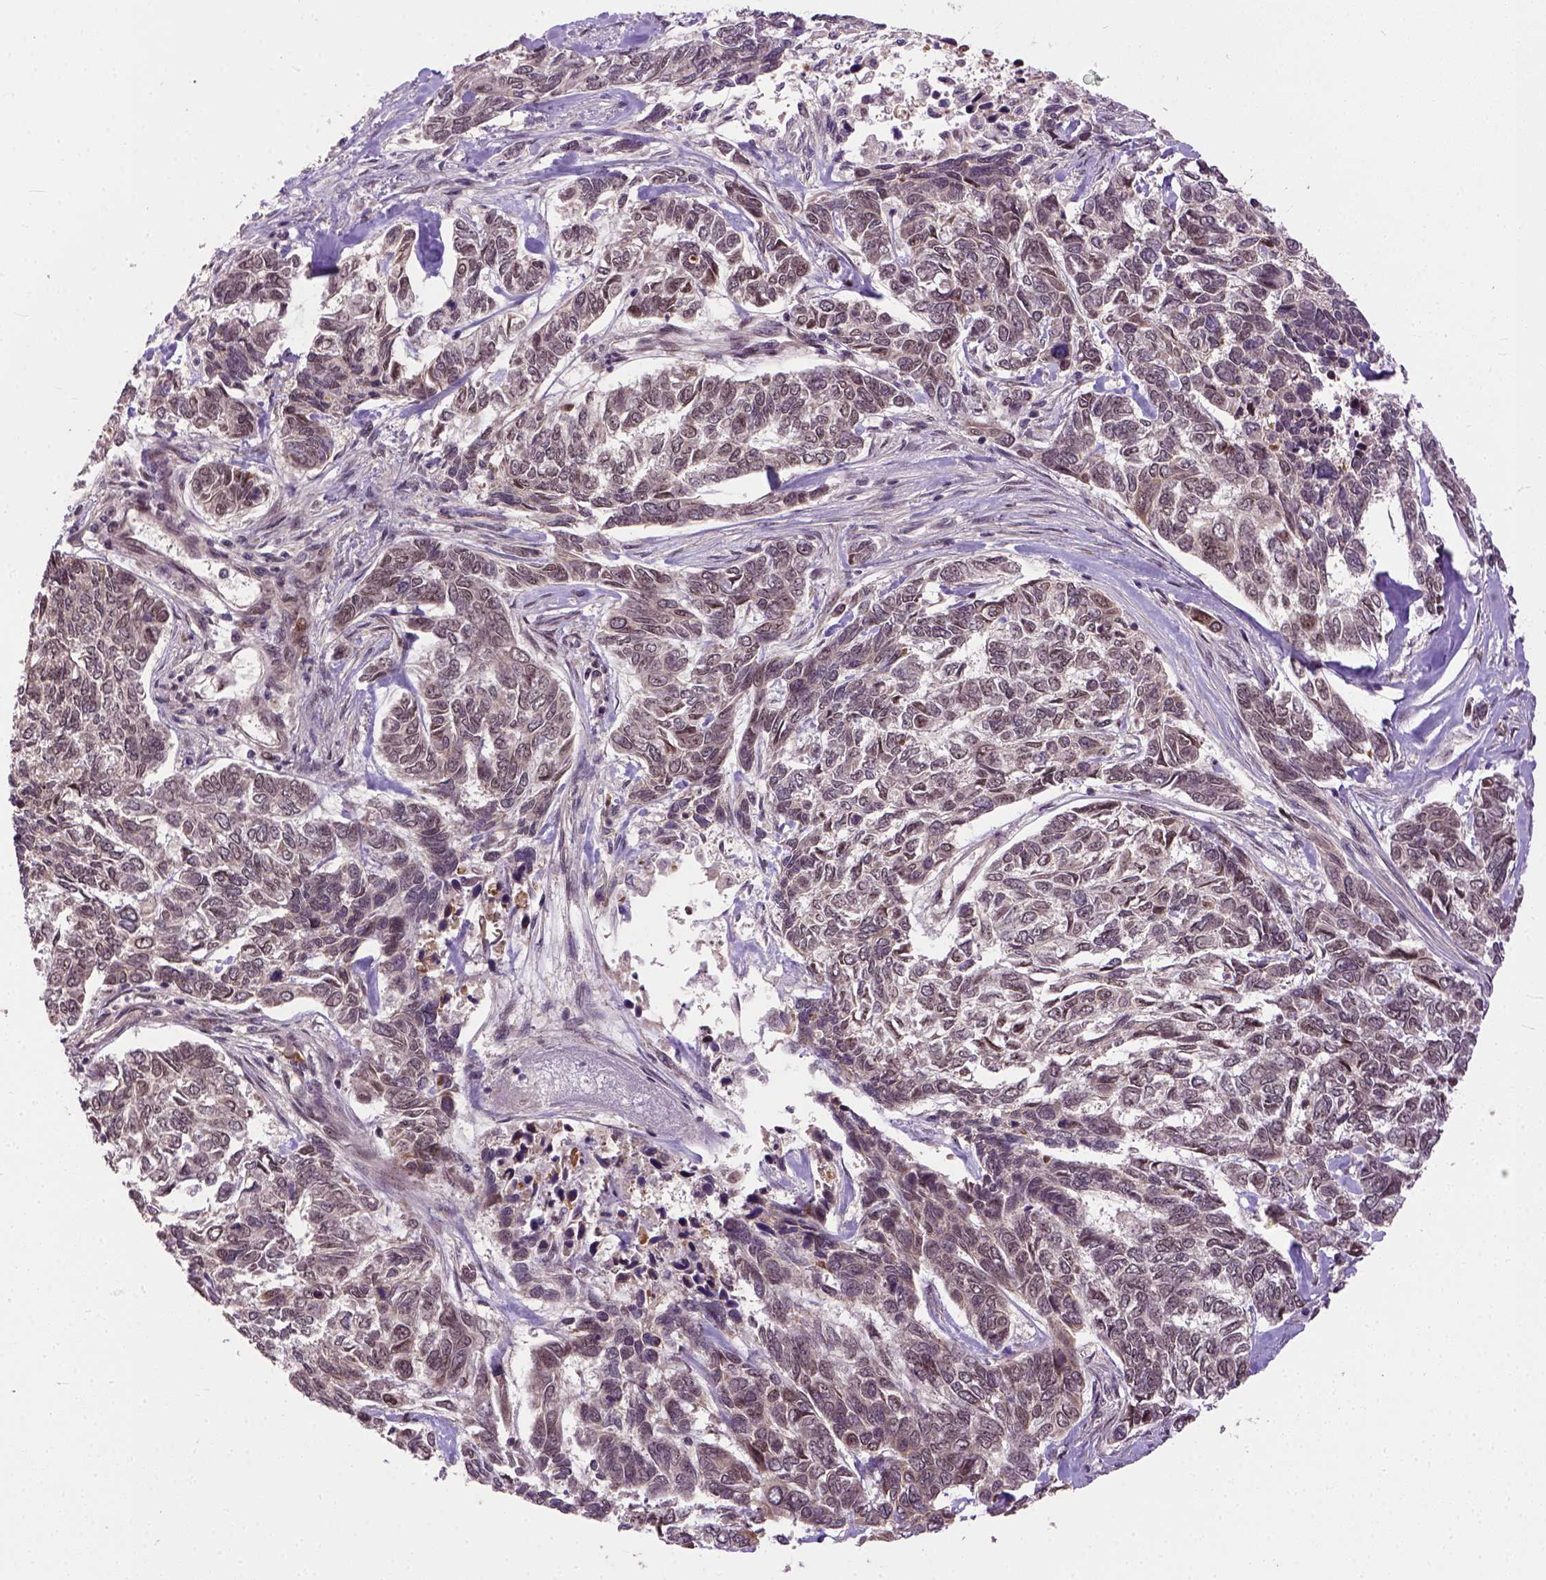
{"staining": {"intensity": "weak", "quantity": "25%-75%", "location": "nuclear"}, "tissue": "skin cancer", "cell_type": "Tumor cells", "image_type": "cancer", "snomed": [{"axis": "morphology", "description": "Basal cell carcinoma"}, {"axis": "topography", "description": "Skin"}], "caption": "Skin basal cell carcinoma stained for a protein (brown) shows weak nuclear positive positivity in about 25%-75% of tumor cells.", "gene": "ZNF630", "patient": {"sex": "female", "age": 65}}